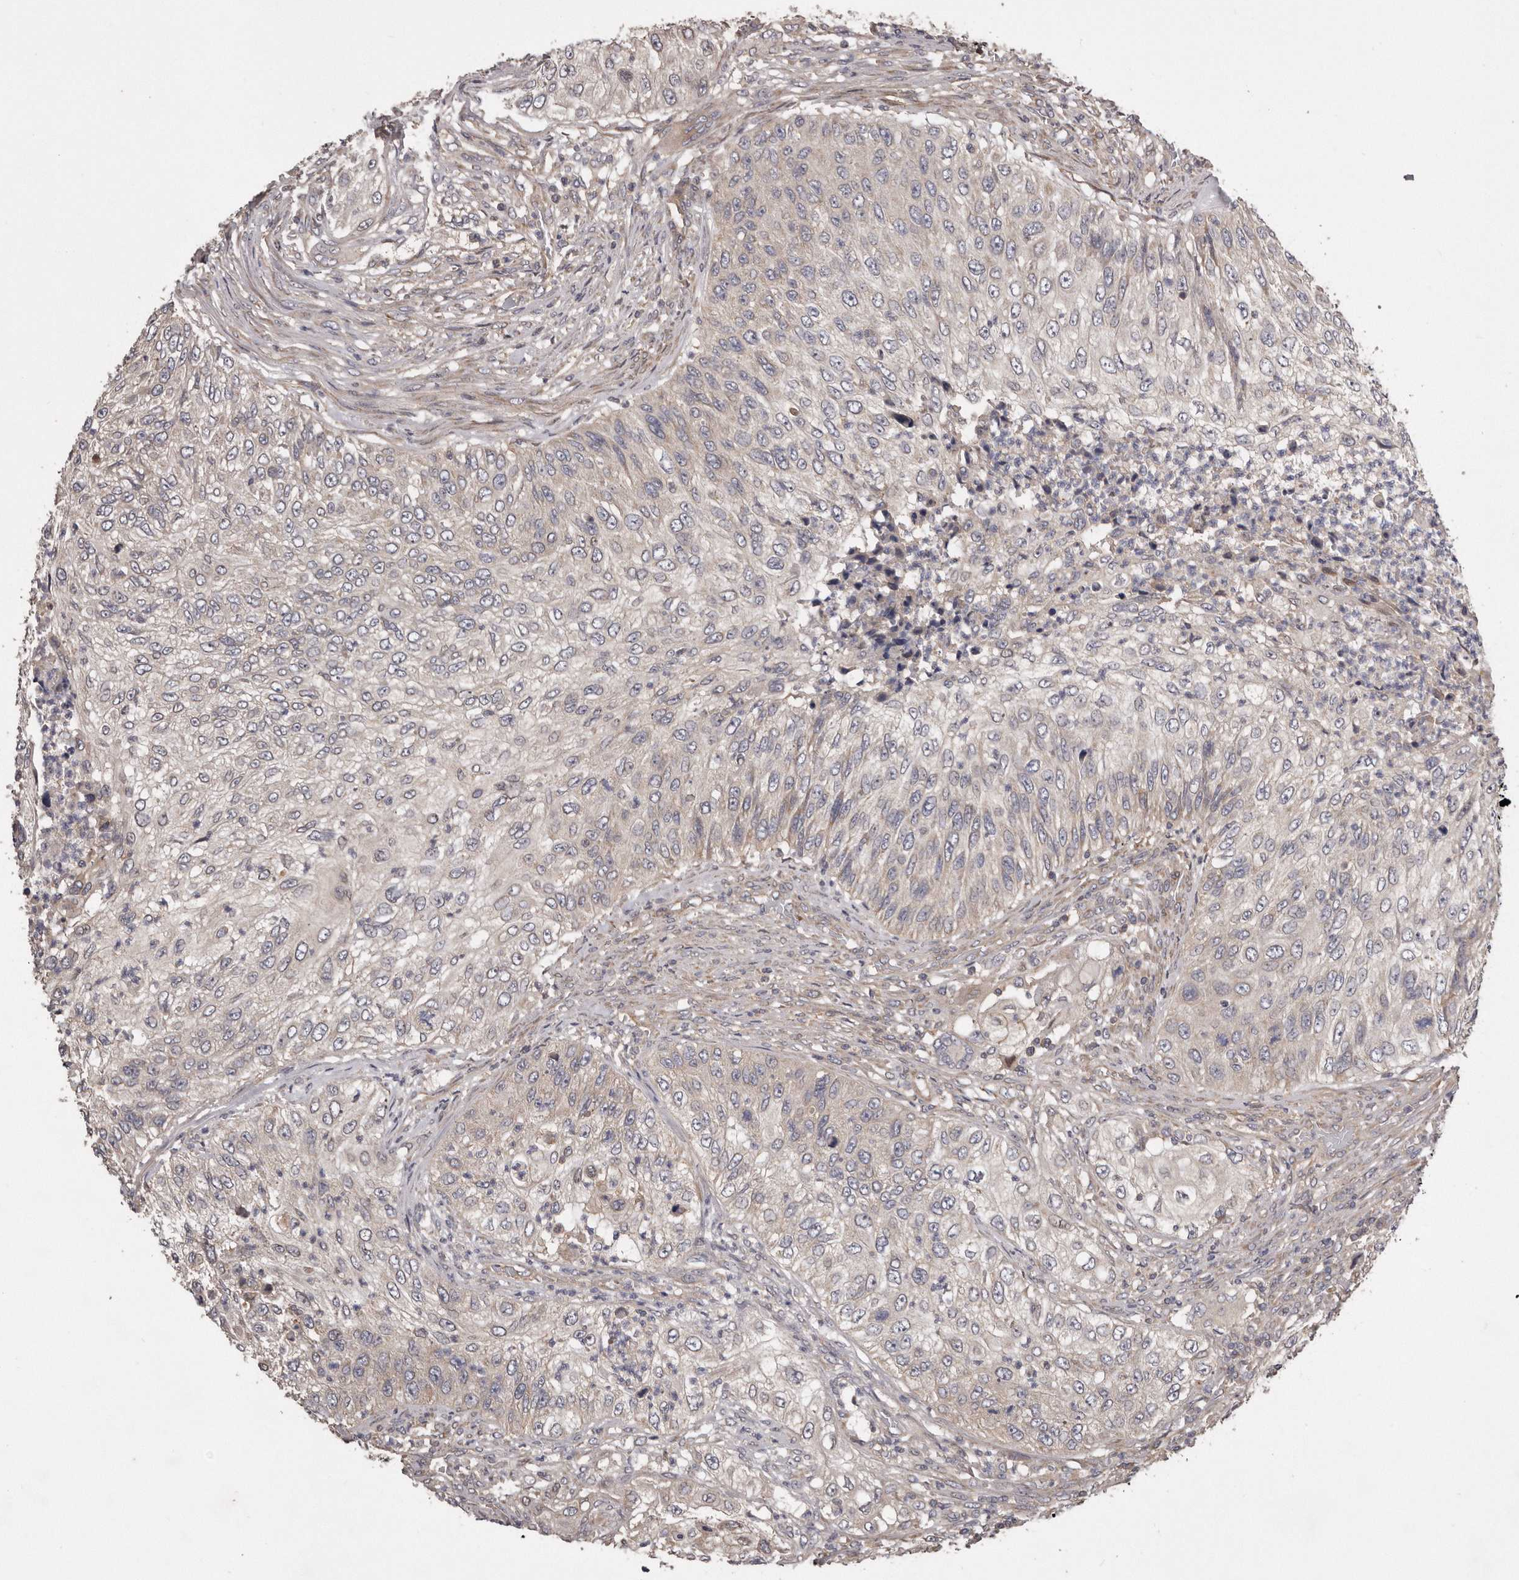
{"staining": {"intensity": "weak", "quantity": "<25%", "location": "cytoplasmic/membranous"}, "tissue": "urothelial cancer", "cell_type": "Tumor cells", "image_type": "cancer", "snomed": [{"axis": "morphology", "description": "Urothelial carcinoma, High grade"}, {"axis": "topography", "description": "Urinary bladder"}], "caption": "This histopathology image is of high-grade urothelial carcinoma stained with IHC to label a protein in brown with the nuclei are counter-stained blue. There is no staining in tumor cells.", "gene": "ARMCX1", "patient": {"sex": "female", "age": 60}}